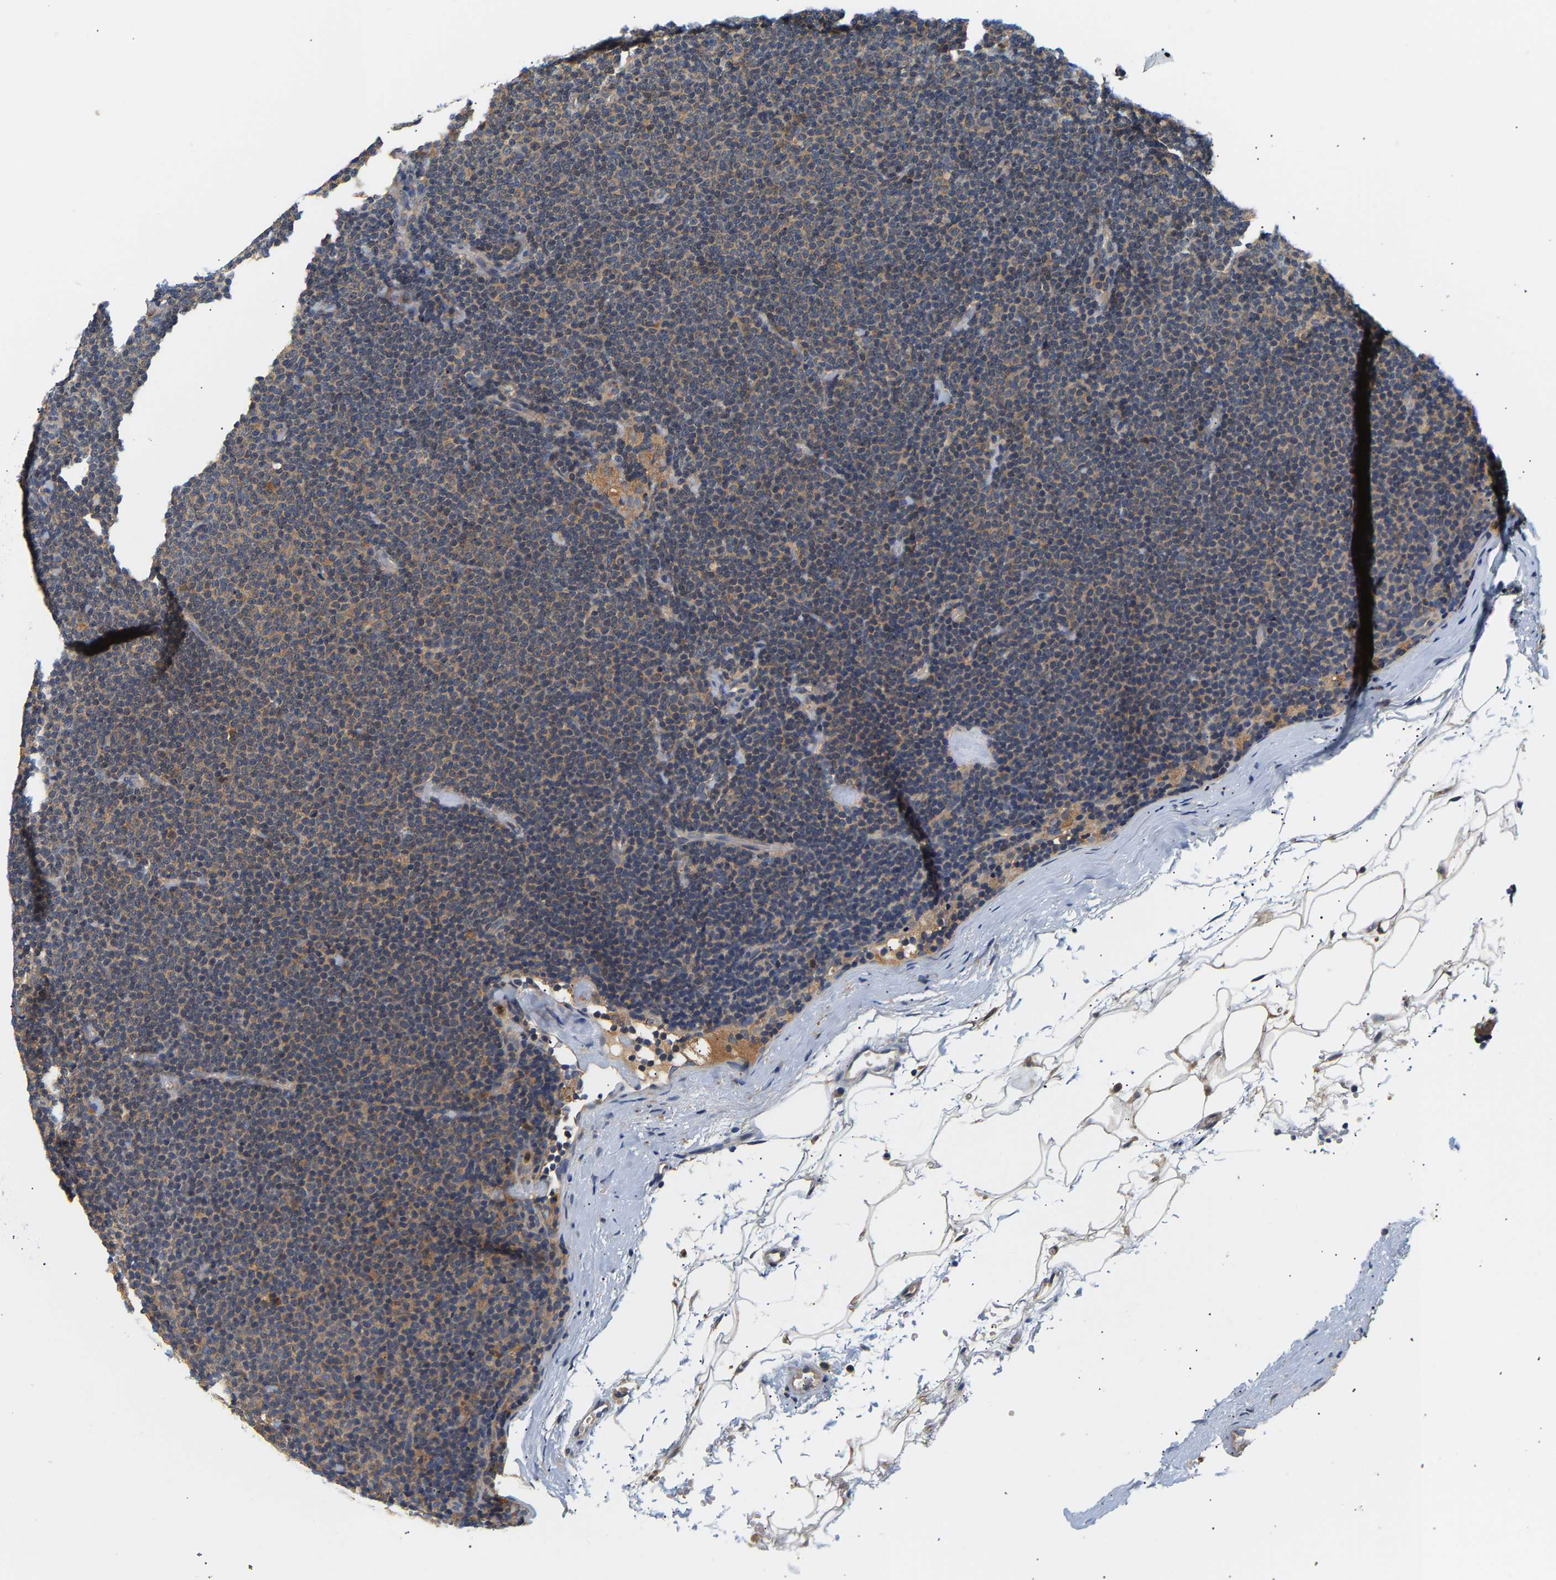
{"staining": {"intensity": "weak", "quantity": ">75%", "location": "cytoplasmic/membranous"}, "tissue": "lymphoma", "cell_type": "Tumor cells", "image_type": "cancer", "snomed": [{"axis": "morphology", "description": "Malignant lymphoma, non-Hodgkin's type, Low grade"}, {"axis": "topography", "description": "Lymph node"}], "caption": "DAB immunohistochemical staining of malignant lymphoma, non-Hodgkin's type (low-grade) reveals weak cytoplasmic/membranous protein positivity in about >75% of tumor cells.", "gene": "PPID", "patient": {"sex": "female", "age": 53}}